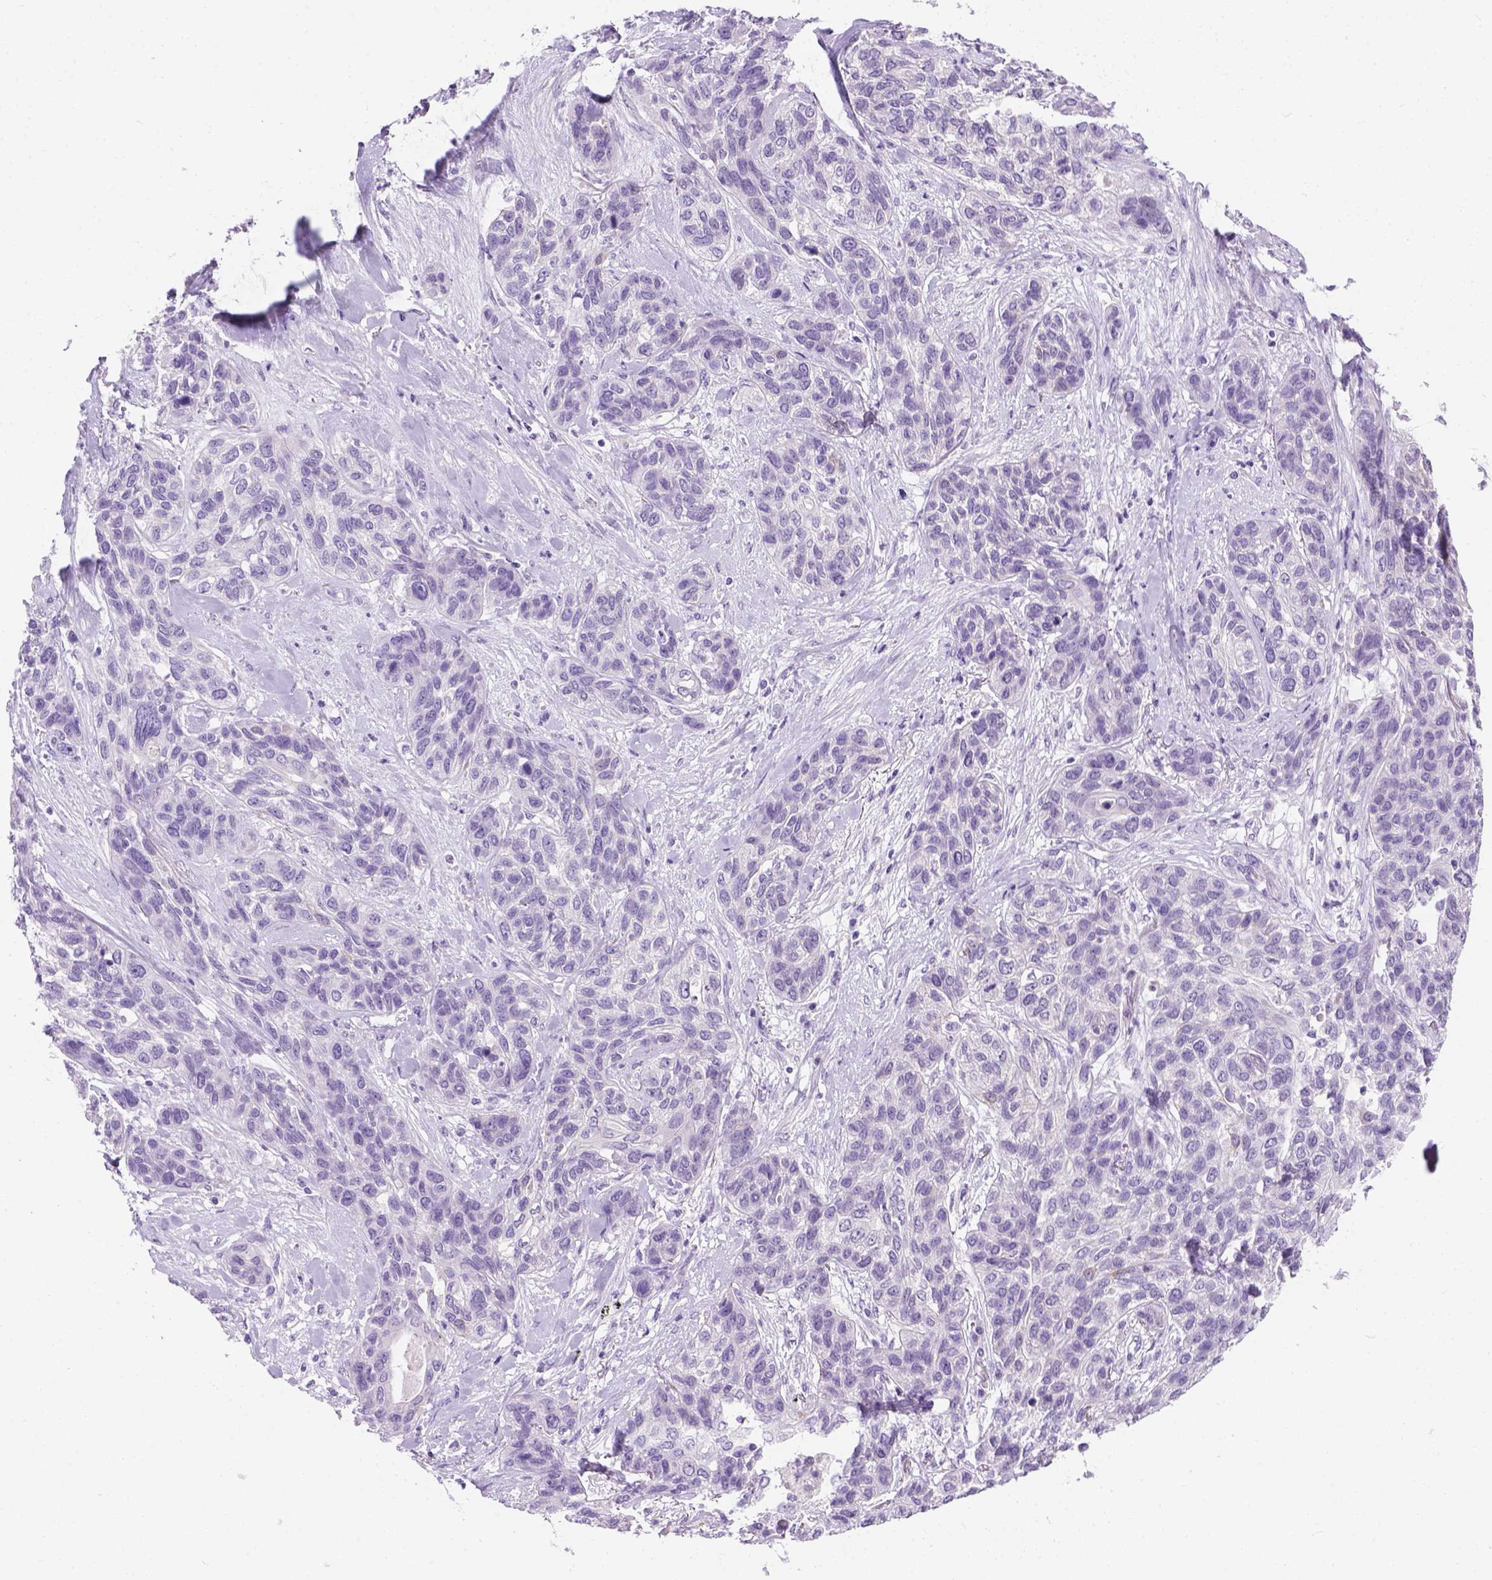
{"staining": {"intensity": "negative", "quantity": "none", "location": "none"}, "tissue": "lung cancer", "cell_type": "Tumor cells", "image_type": "cancer", "snomed": [{"axis": "morphology", "description": "Squamous cell carcinoma, NOS"}, {"axis": "topography", "description": "Lung"}], "caption": "DAB immunohistochemical staining of human lung cancer demonstrates no significant positivity in tumor cells. (Stains: DAB immunohistochemistry (IHC) with hematoxylin counter stain, Microscopy: brightfield microscopy at high magnification).", "gene": "TMEM38A", "patient": {"sex": "female", "age": 70}}